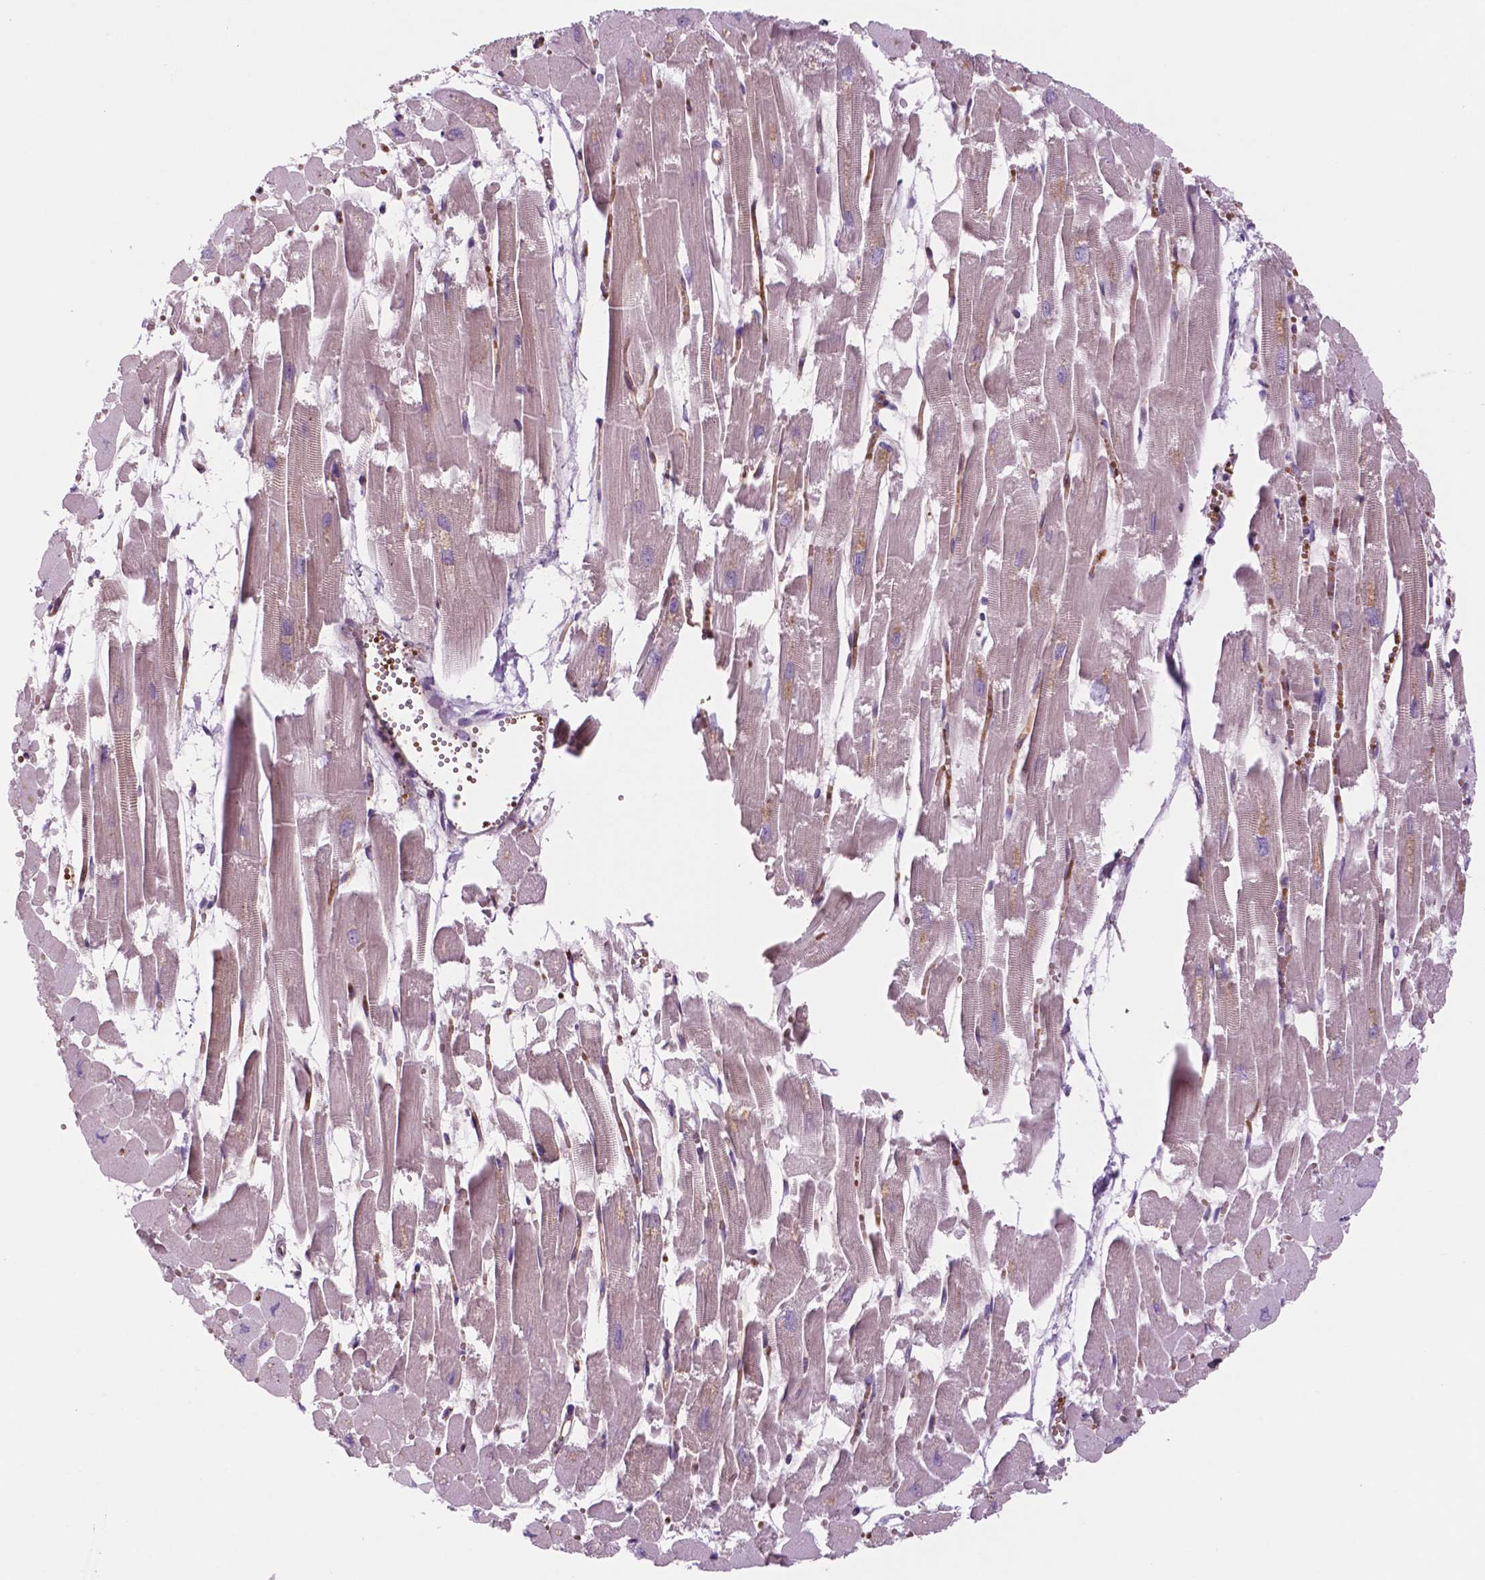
{"staining": {"intensity": "weak", "quantity": "25%-75%", "location": "cytoplasmic/membranous"}, "tissue": "heart muscle", "cell_type": "Cardiomyocytes", "image_type": "normal", "snomed": [{"axis": "morphology", "description": "Normal tissue, NOS"}, {"axis": "topography", "description": "Heart"}], "caption": "A histopathology image of human heart muscle stained for a protein demonstrates weak cytoplasmic/membranous brown staining in cardiomyocytes.", "gene": "RND3", "patient": {"sex": "female", "age": 52}}